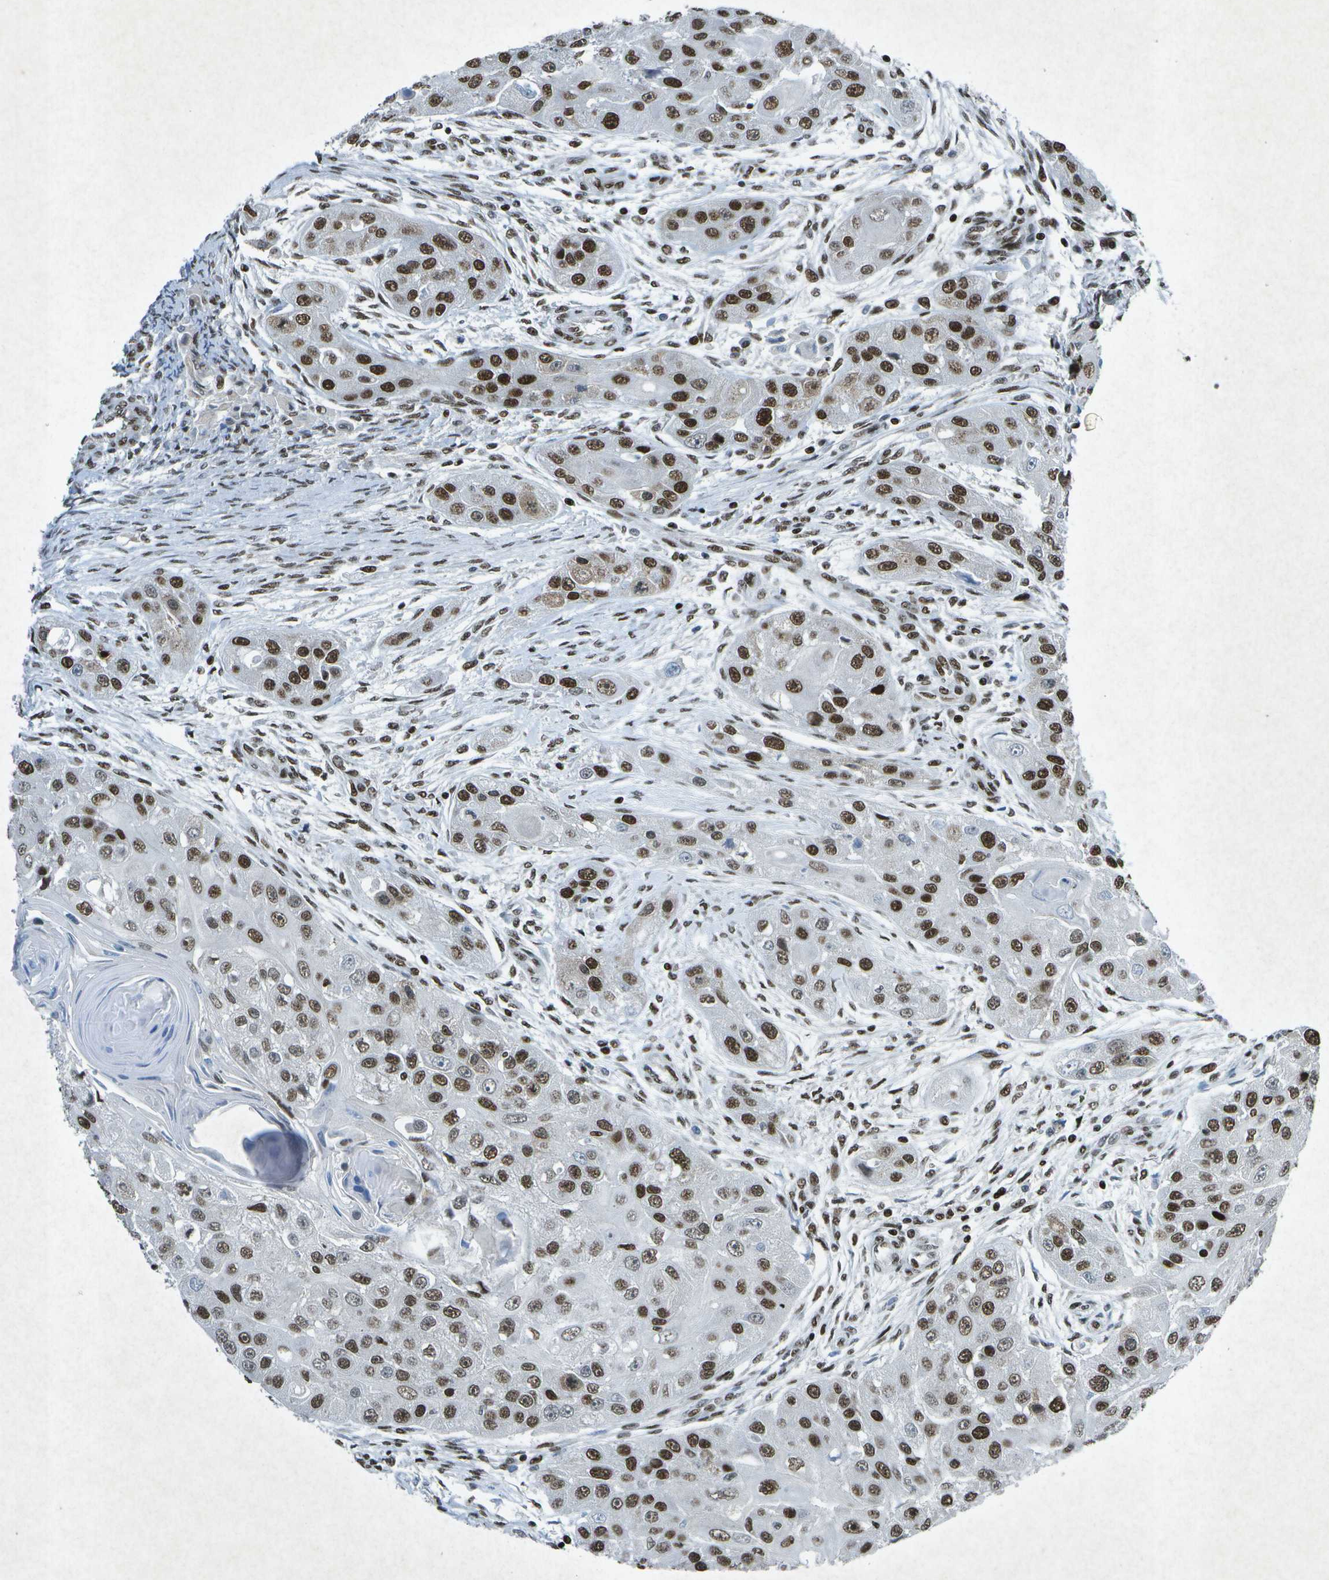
{"staining": {"intensity": "strong", "quantity": ">75%", "location": "nuclear"}, "tissue": "head and neck cancer", "cell_type": "Tumor cells", "image_type": "cancer", "snomed": [{"axis": "morphology", "description": "Normal tissue, NOS"}, {"axis": "morphology", "description": "Squamous cell carcinoma, NOS"}, {"axis": "topography", "description": "Skeletal muscle"}, {"axis": "topography", "description": "Head-Neck"}], "caption": "Tumor cells demonstrate high levels of strong nuclear positivity in about >75% of cells in head and neck cancer.", "gene": "MTA2", "patient": {"sex": "male", "age": 51}}